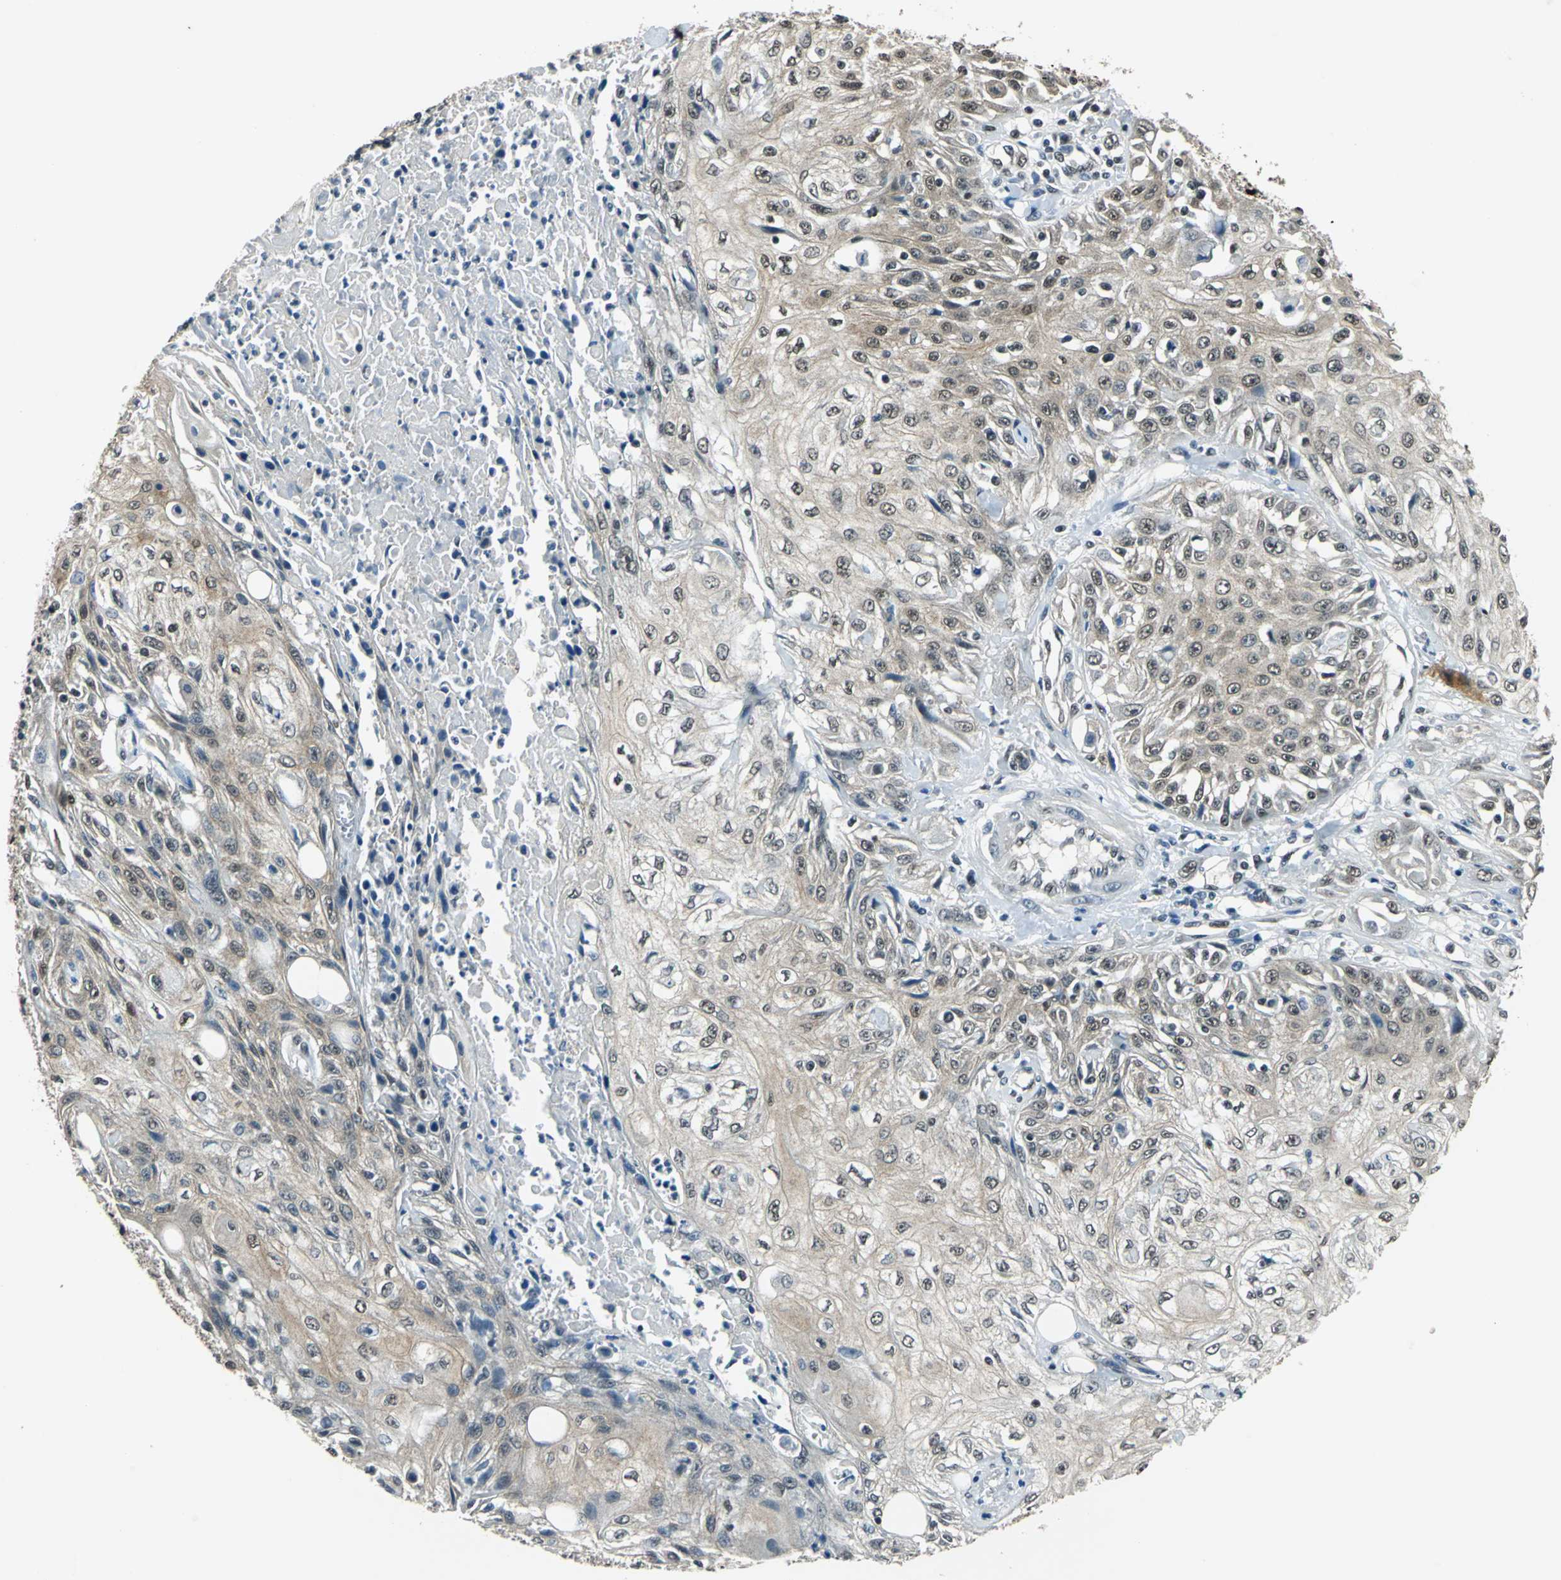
{"staining": {"intensity": "moderate", "quantity": ">75%", "location": "cytoplasmic/membranous,nuclear"}, "tissue": "skin cancer", "cell_type": "Tumor cells", "image_type": "cancer", "snomed": [{"axis": "morphology", "description": "Squamous cell carcinoma, NOS"}, {"axis": "topography", "description": "Skin"}], "caption": "IHC image of neoplastic tissue: squamous cell carcinoma (skin) stained using immunohistochemistry displays medium levels of moderate protein expression localized specifically in the cytoplasmic/membranous and nuclear of tumor cells, appearing as a cytoplasmic/membranous and nuclear brown color.", "gene": "RBM14", "patient": {"sex": "male", "age": 75}}